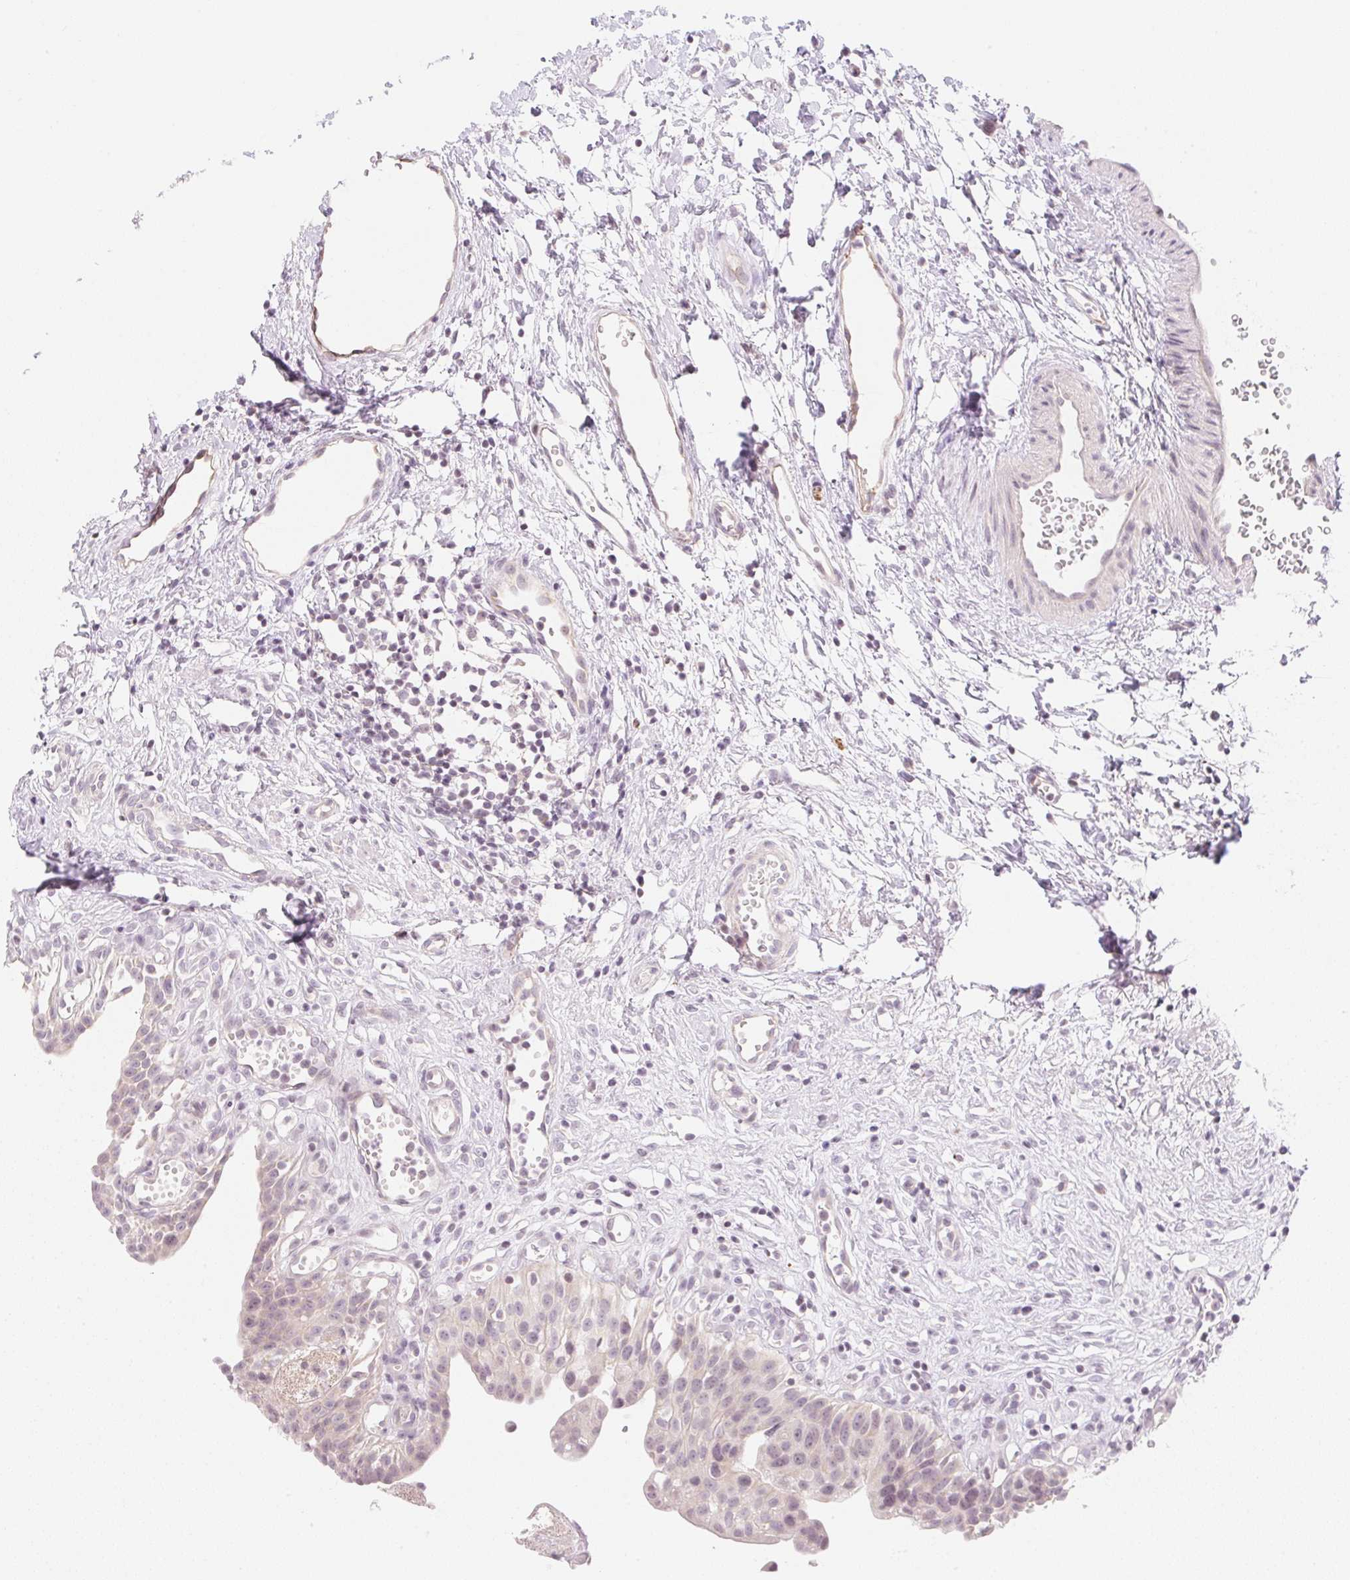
{"staining": {"intensity": "weak", "quantity": "<25%", "location": "cytoplasmic/membranous"}, "tissue": "urinary bladder", "cell_type": "Urothelial cells", "image_type": "normal", "snomed": [{"axis": "morphology", "description": "Normal tissue, NOS"}, {"axis": "topography", "description": "Urinary bladder"}], "caption": "Histopathology image shows no significant protein staining in urothelial cells of unremarkable urinary bladder.", "gene": "CASKIN1", "patient": {"sex": "male", "age": 51}}